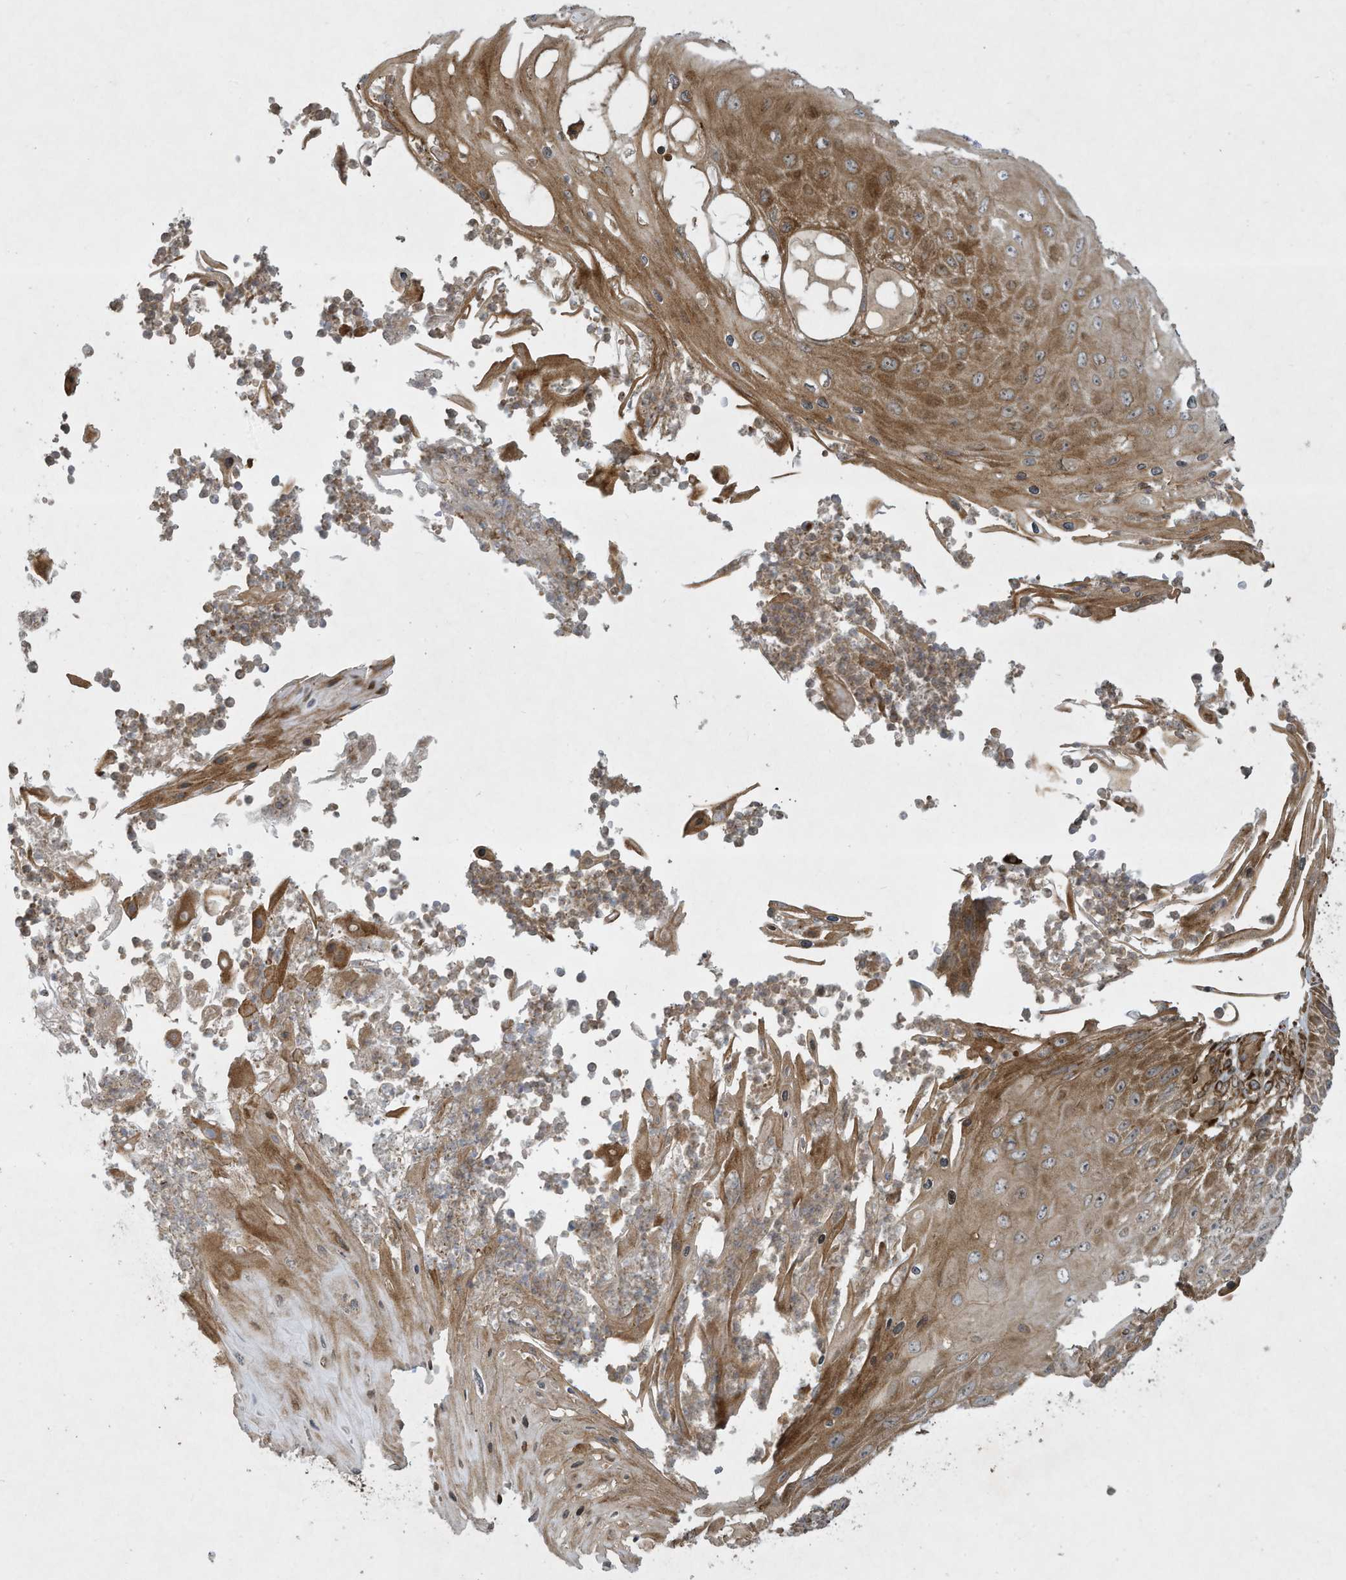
{"staining": {"intensity": "moderate", "quantity": ">75%", "location": "cytoplasmic/membranous"}, "tissue": "skin cancer", "cell_type": "Tumor cells", "image_type": "cancer", "snomed": [{"axis": "morphology", "description": "Squamous cell carcinoma, NOS"}, {"axis": "topography", "description": "Skin"}], "caption": "Immunohistochemical staining of human skin cancer (squamous cell carcinoma) displays medium levels of moderate cytoplasmic/membranous positivity in approximately >75% of tumor cells.", "gene": "DDIT4", "patient": {"sex": "female", "age": 88}}